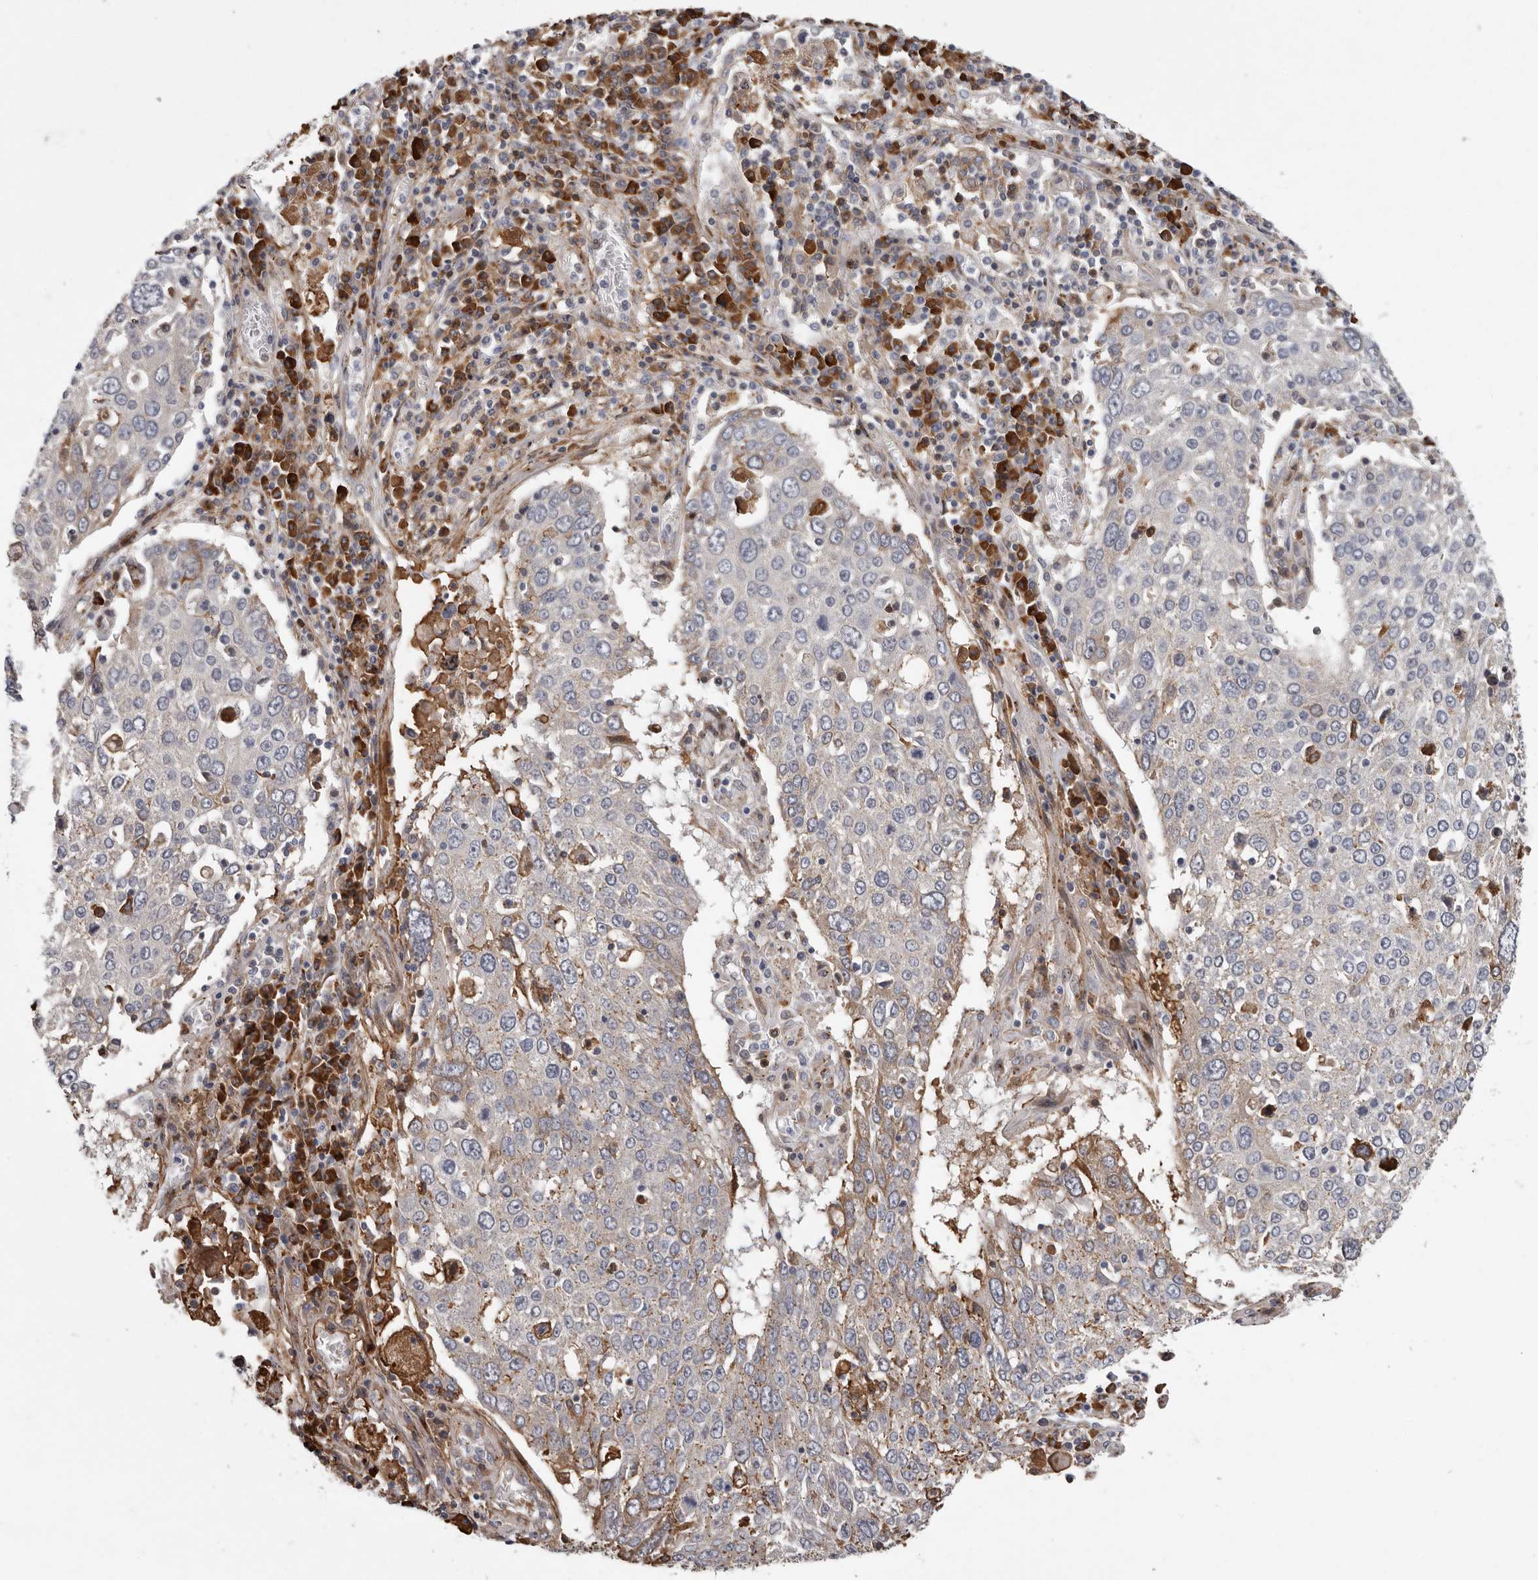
{"staining": {"intensity": "moderate", "quantity": "<25%", "location": "cytoplasmic/membranous"}, "tissue": "lung cancer", "cell_type": "Tumor cells", "image_type": "cancer", "snomed": [{"axis": "morphology", "description": "Squamous cell carcinoma, NOS"}, {"axis": "topography", "description": "Lung"}], "caption": "Brown immunohistochemical staining in lung cancer demonstrates moderate cytoplasmic/membranous expression in approximately <25% of tumor cells.", "gene": "ATXN3L", "patient": {"sex": "male", "age": 65}}